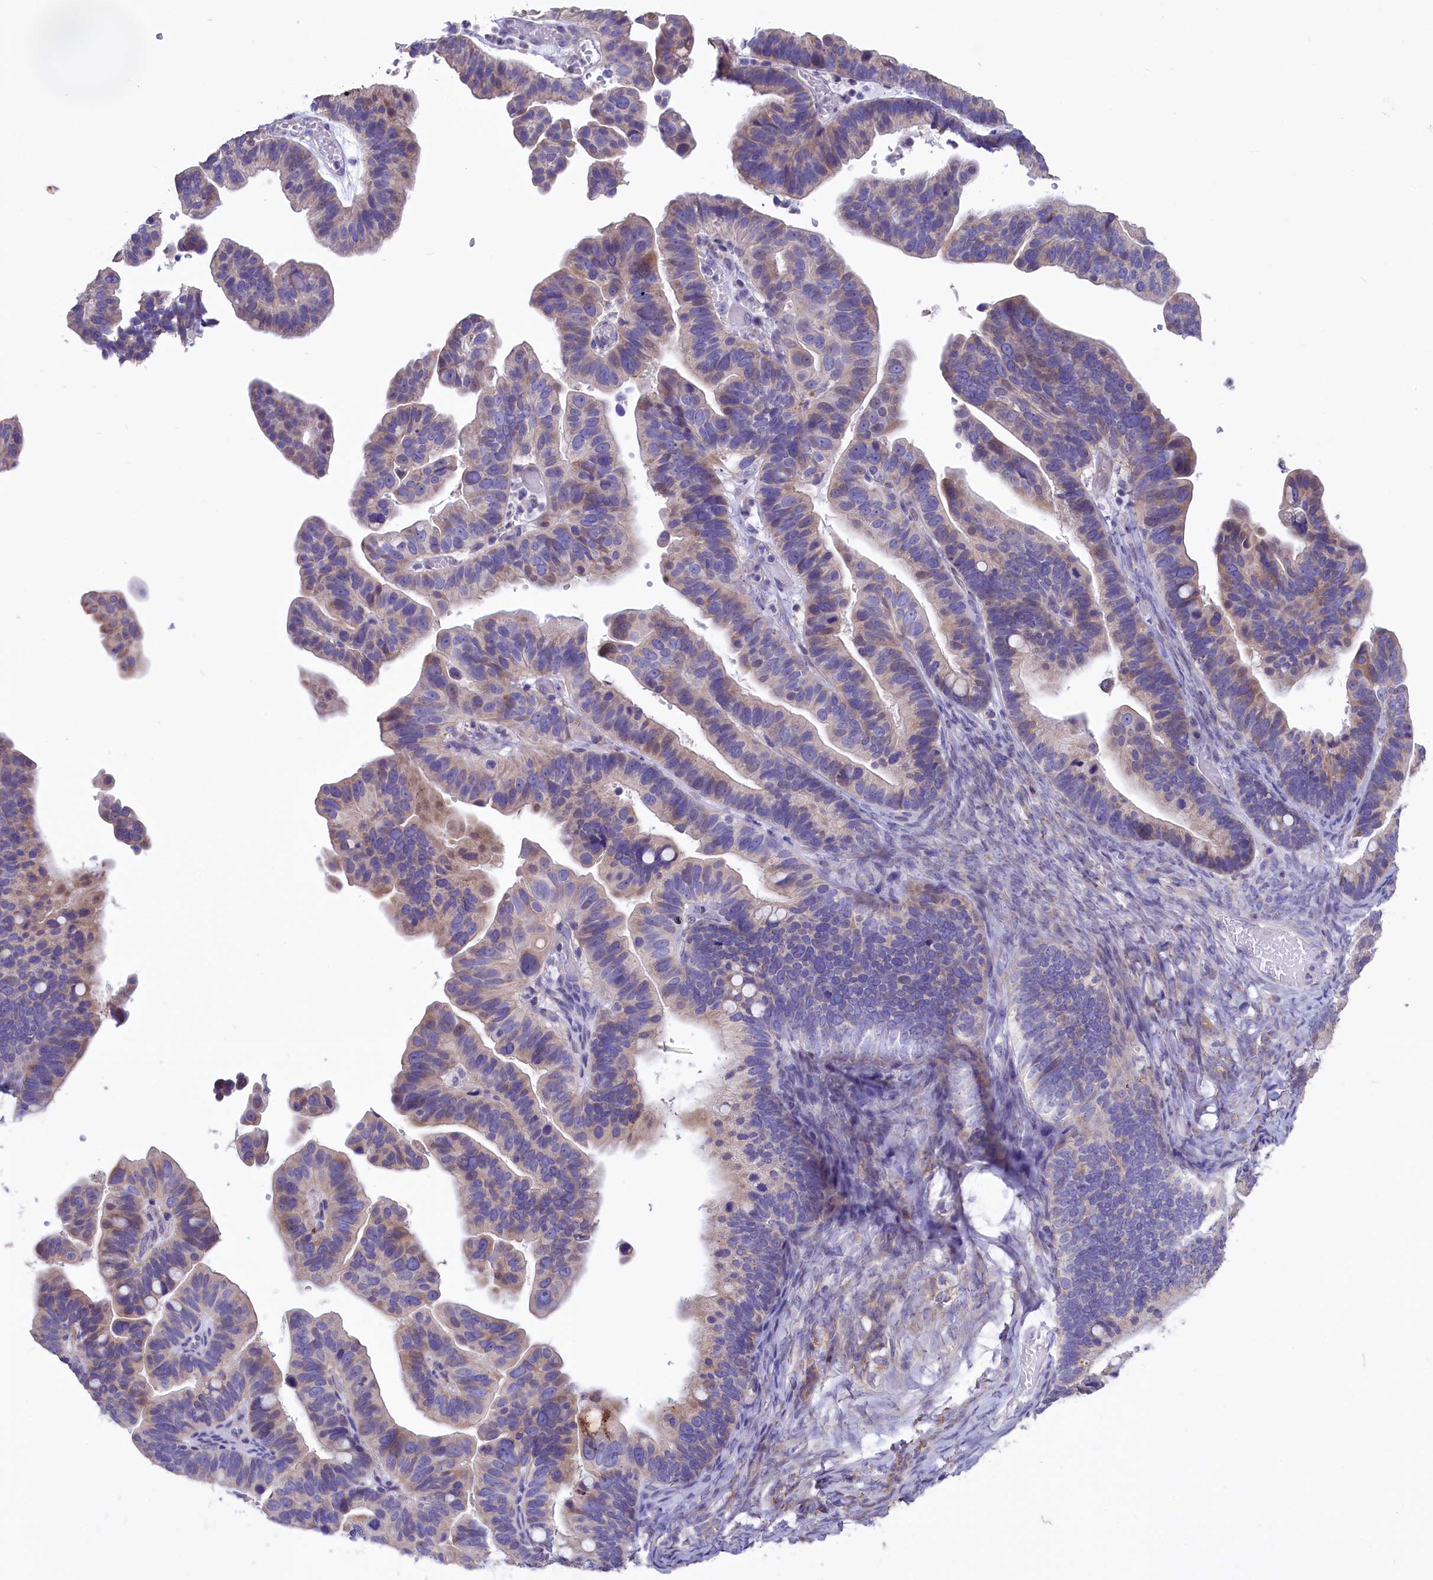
{"staining": {"intensity": "moderate", "quantity": "<25%", "location": "cytoplasmic/membranous"}, "tissue": "ovarian cancer", "cell_type": "Tumor cells", "image_type": "cancer", "snomed": [{"axis": "morphology", "description": "Cystadenocarcinoma, serous, NOS"}, {"axis": "topography", "description": "Ovary"}], "caption": "Immunohistochemical staining of serous cystadenocarcinoma (ovarian) displays moderate cytoplasmic/membranous protein positivity in approximately <25% of tumor cells.", "gene": "CYP2U1", "patient": {"sex": "female", "age": 56}}